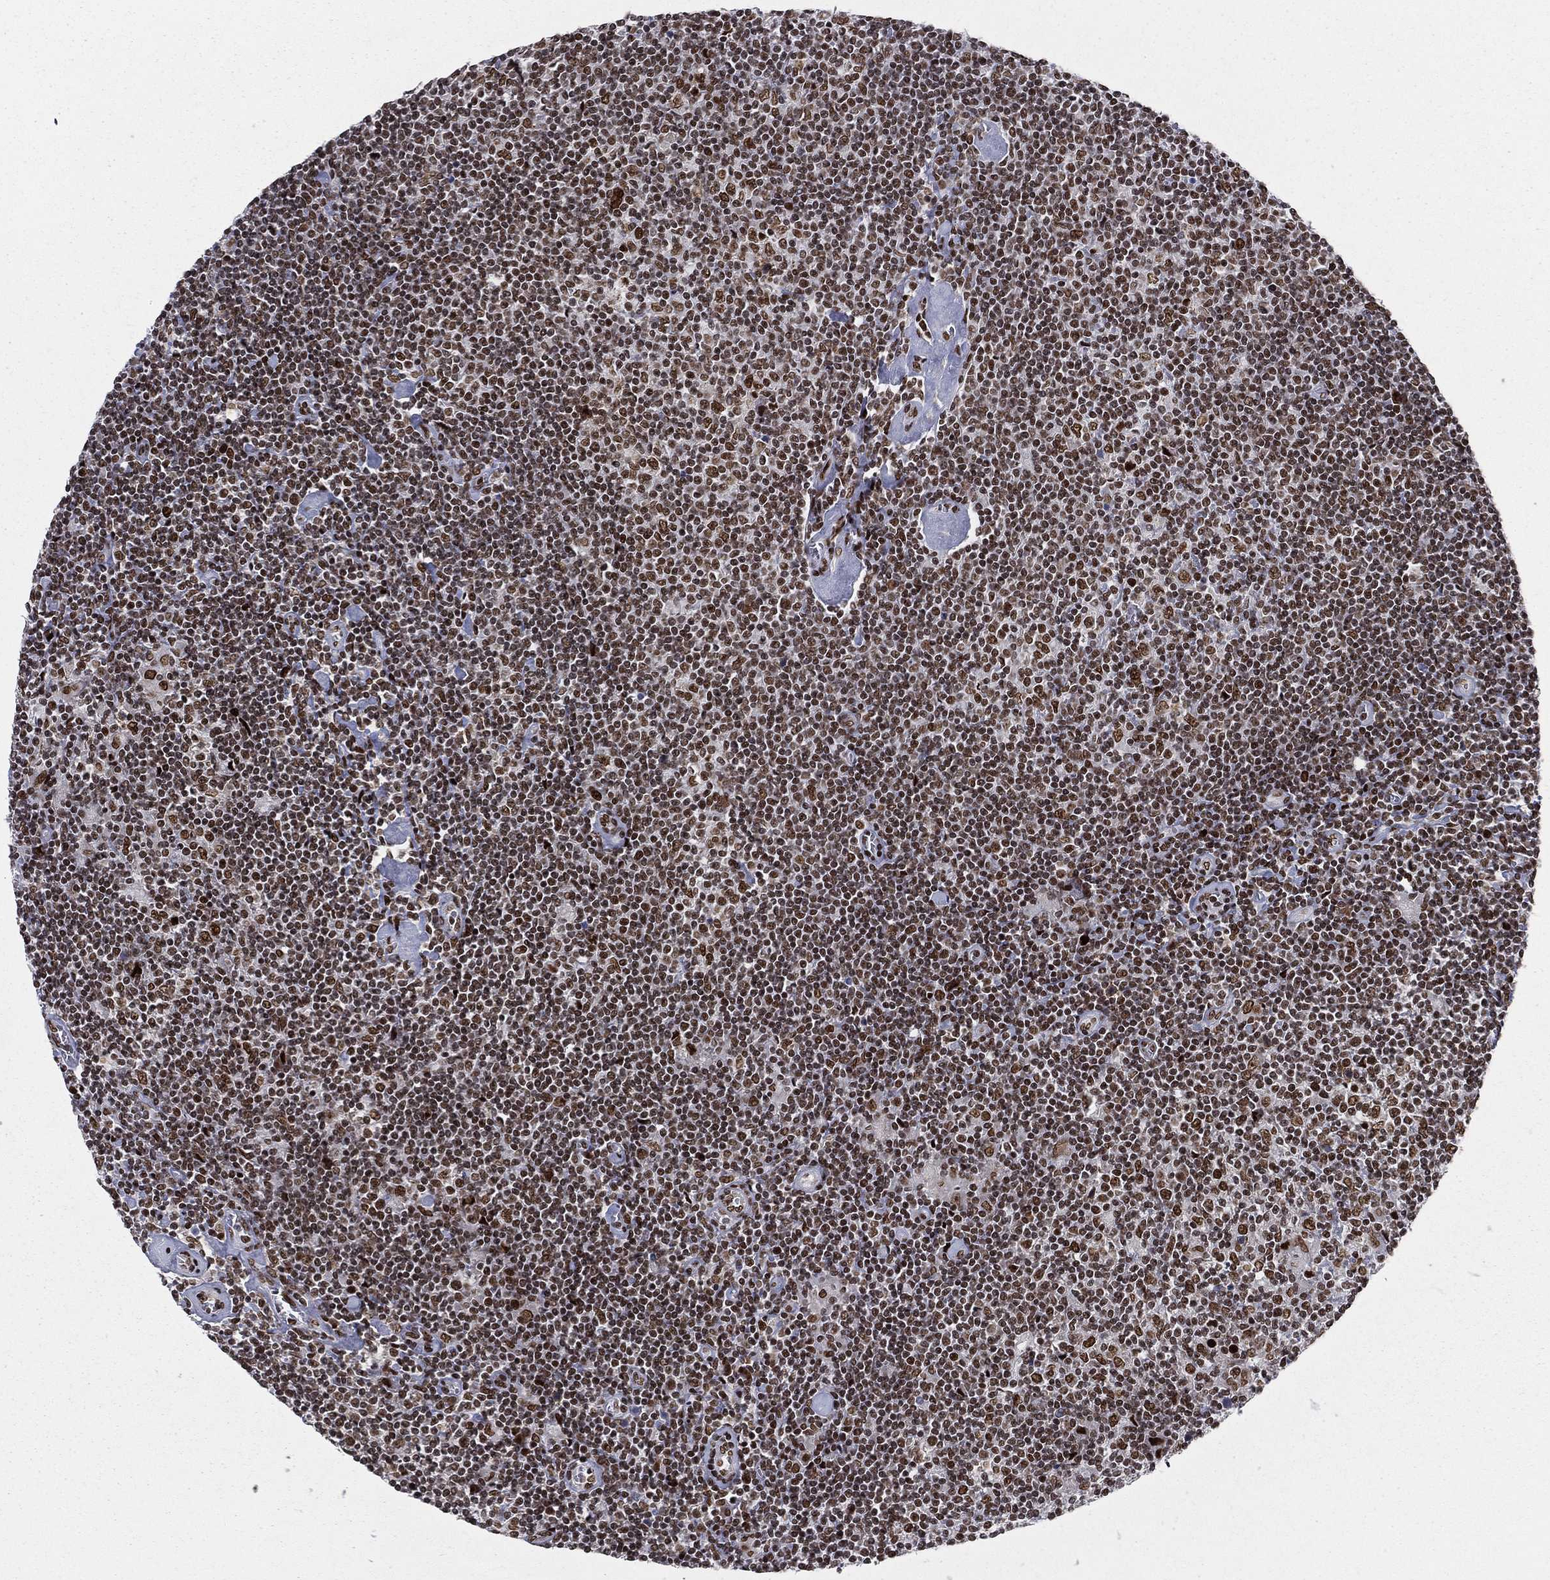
{"staining": {"intensity": "strong", "quantity": ">75%", "location": "nuclear"}, "tissue": "lymphoma", "cell_type": "Tumor cells", "image_type": "cancer", "snomed": [{"axis": "morphology", "description": "Hodgkin's disease, NOS"}, {"axis": "topography", "description": "Lymph node"}], "caption": "Brown immunohistochemical staining in human lymphoma demonstrates strong nuclear expression in about >75% of tumor cells.", "gene": "RTF1", "patient": {"sex": "male", "age": 40}}